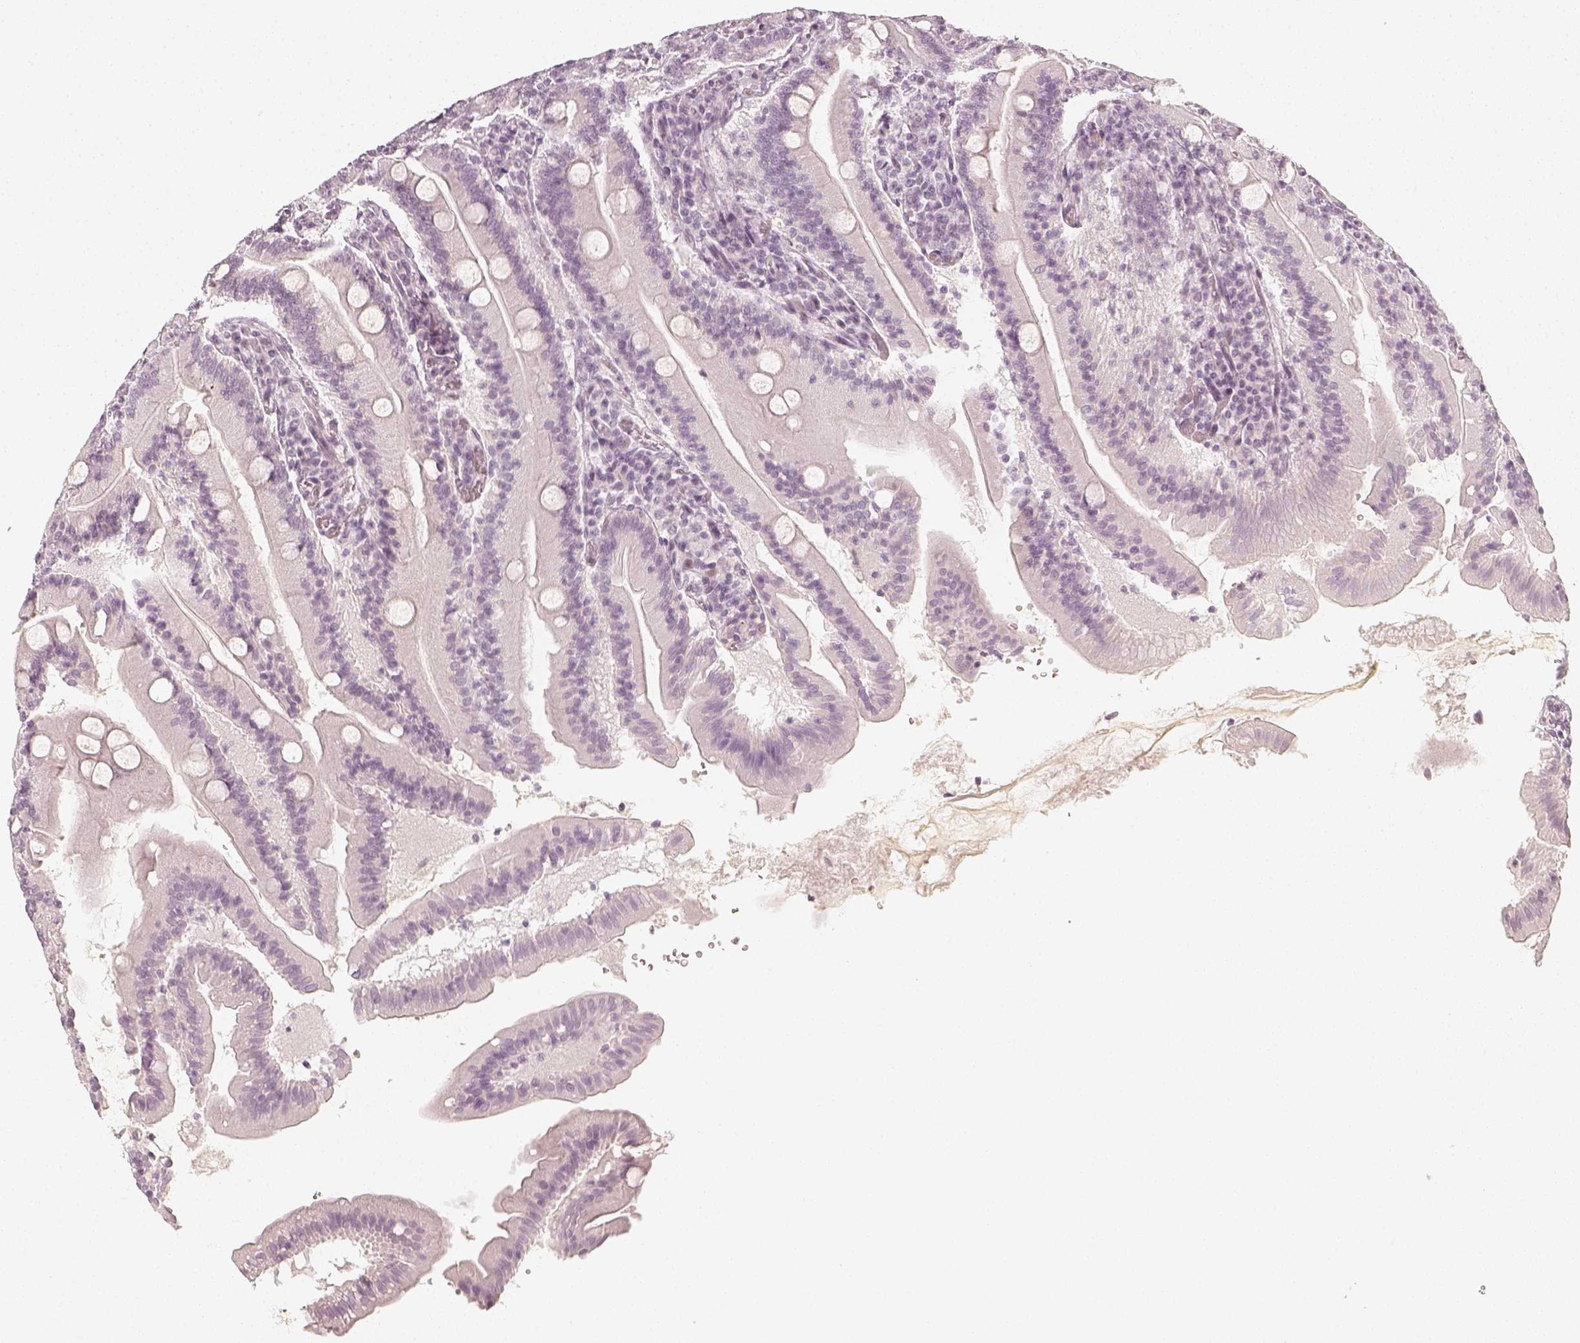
{"staining": {"intensity": "negative", "quantity": "none", "location": "none"}, "tissue": "small intestine", "cell_type": "Glandular cells", "image_type": "normal", "snomed": [{"axis": "morphology", "description": "Normal tissue, NOS"}, {"axis": "topography", "description": "Small intestine"}], "caption": "Glandular cells show no significant expression in normal small intestine.", "gene": "KRTAP2", "patient": {"sex": "male", "age": 37}}